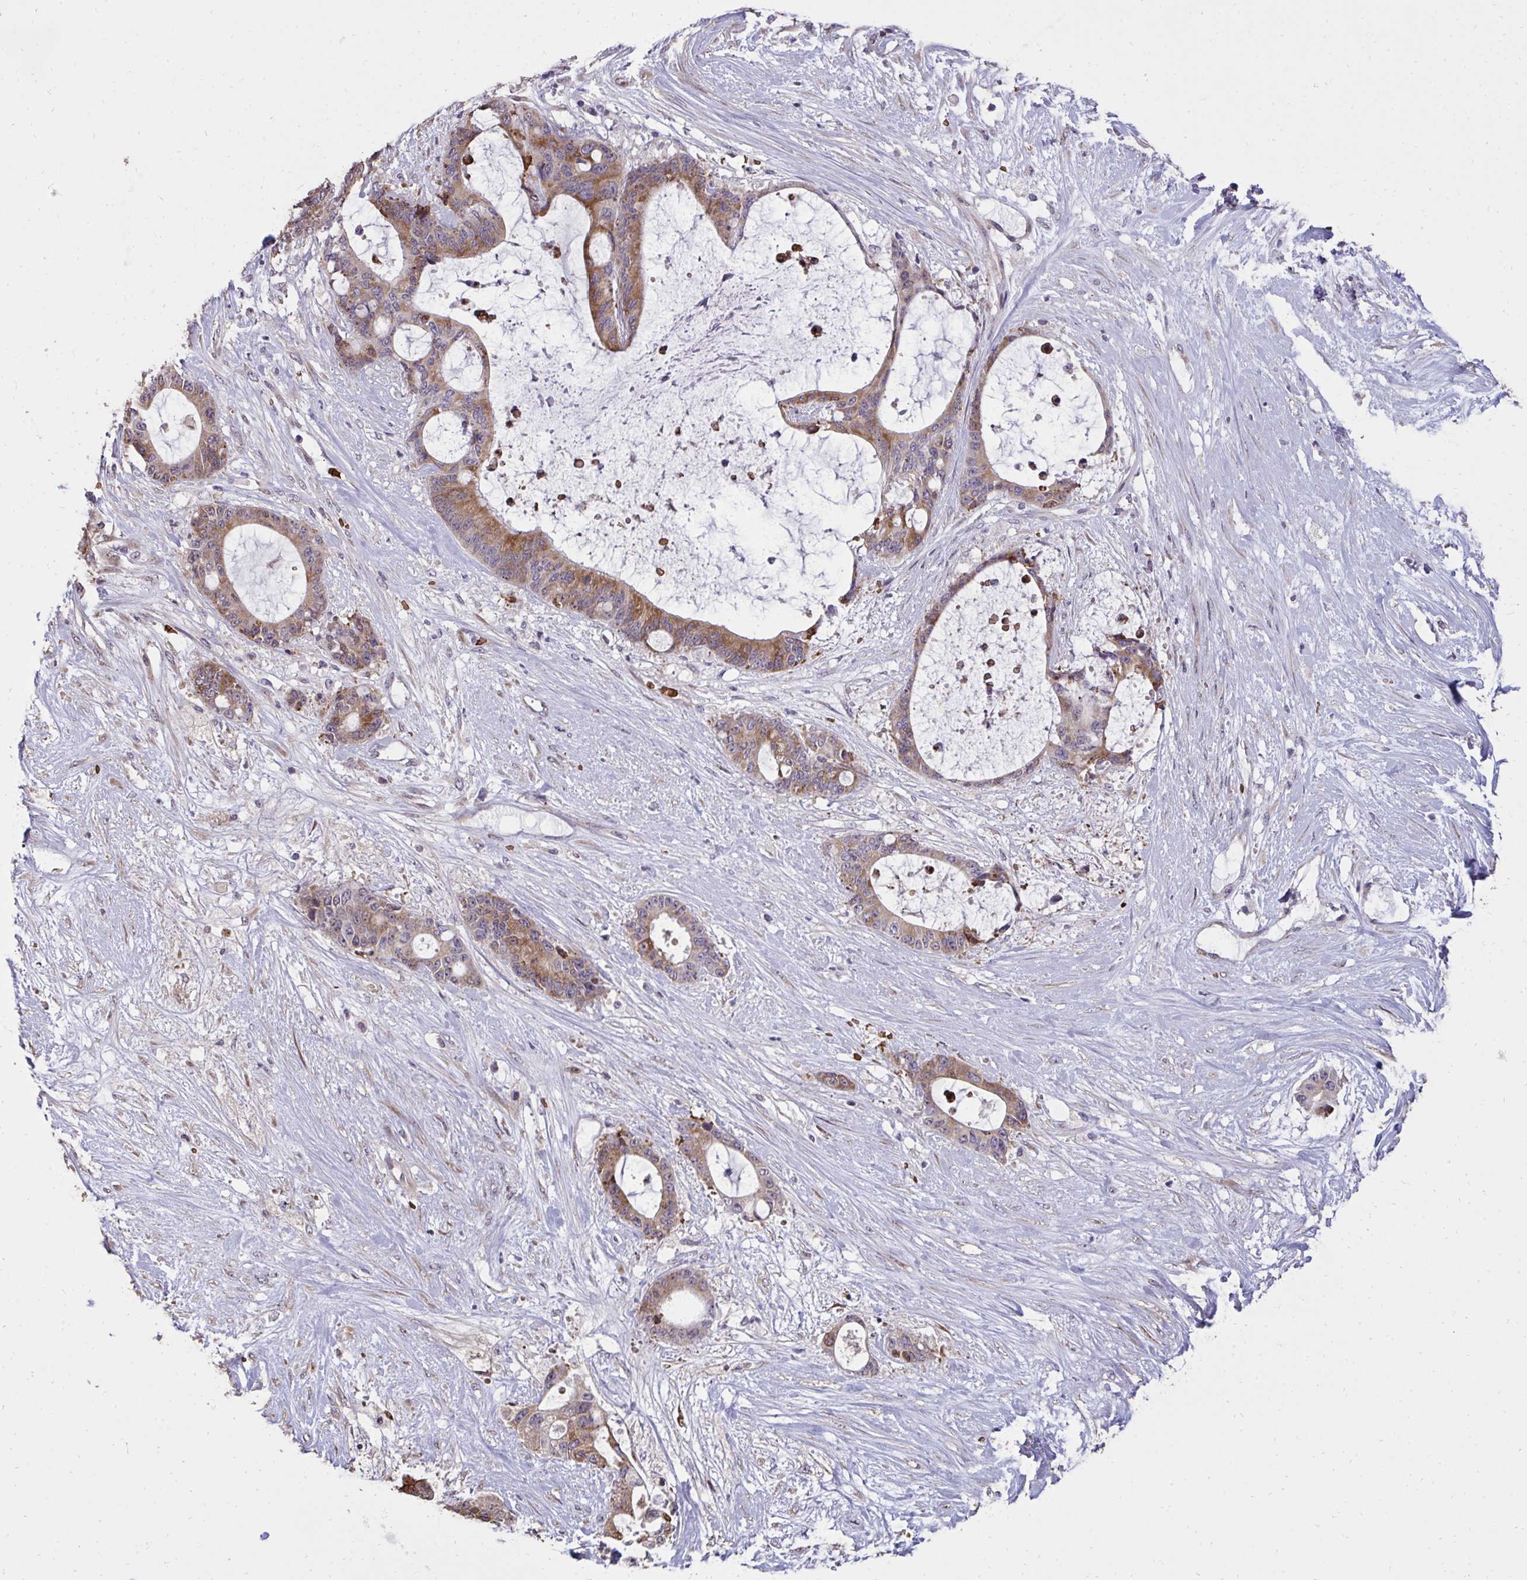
{"staining": {"intensity": "moderate", "quantity": ">75%", "location": "cytoplasmic/membranous"}, "tissue": "liver cancer", "cell_type": "Tumor cells", "image_type": "cancer", "snomed": [{"axis": "morphology", "description": "Normal tissue, NOS"}, {"axis": "morphology", "description": "Cholangiocarcinoma"}, {"axis": "topography", "description": "Liver"}, {"axis": "topography", "description": "Peripheral nerve tissue"}], "caption": "Immunohistochemical staining of human liver cancer reveals moderate cytoplasmic/membranous protein expression in about >75% of tumor cells.", "gene": "FIBCD1", "patient": {"sex": "female", "age": 73}}